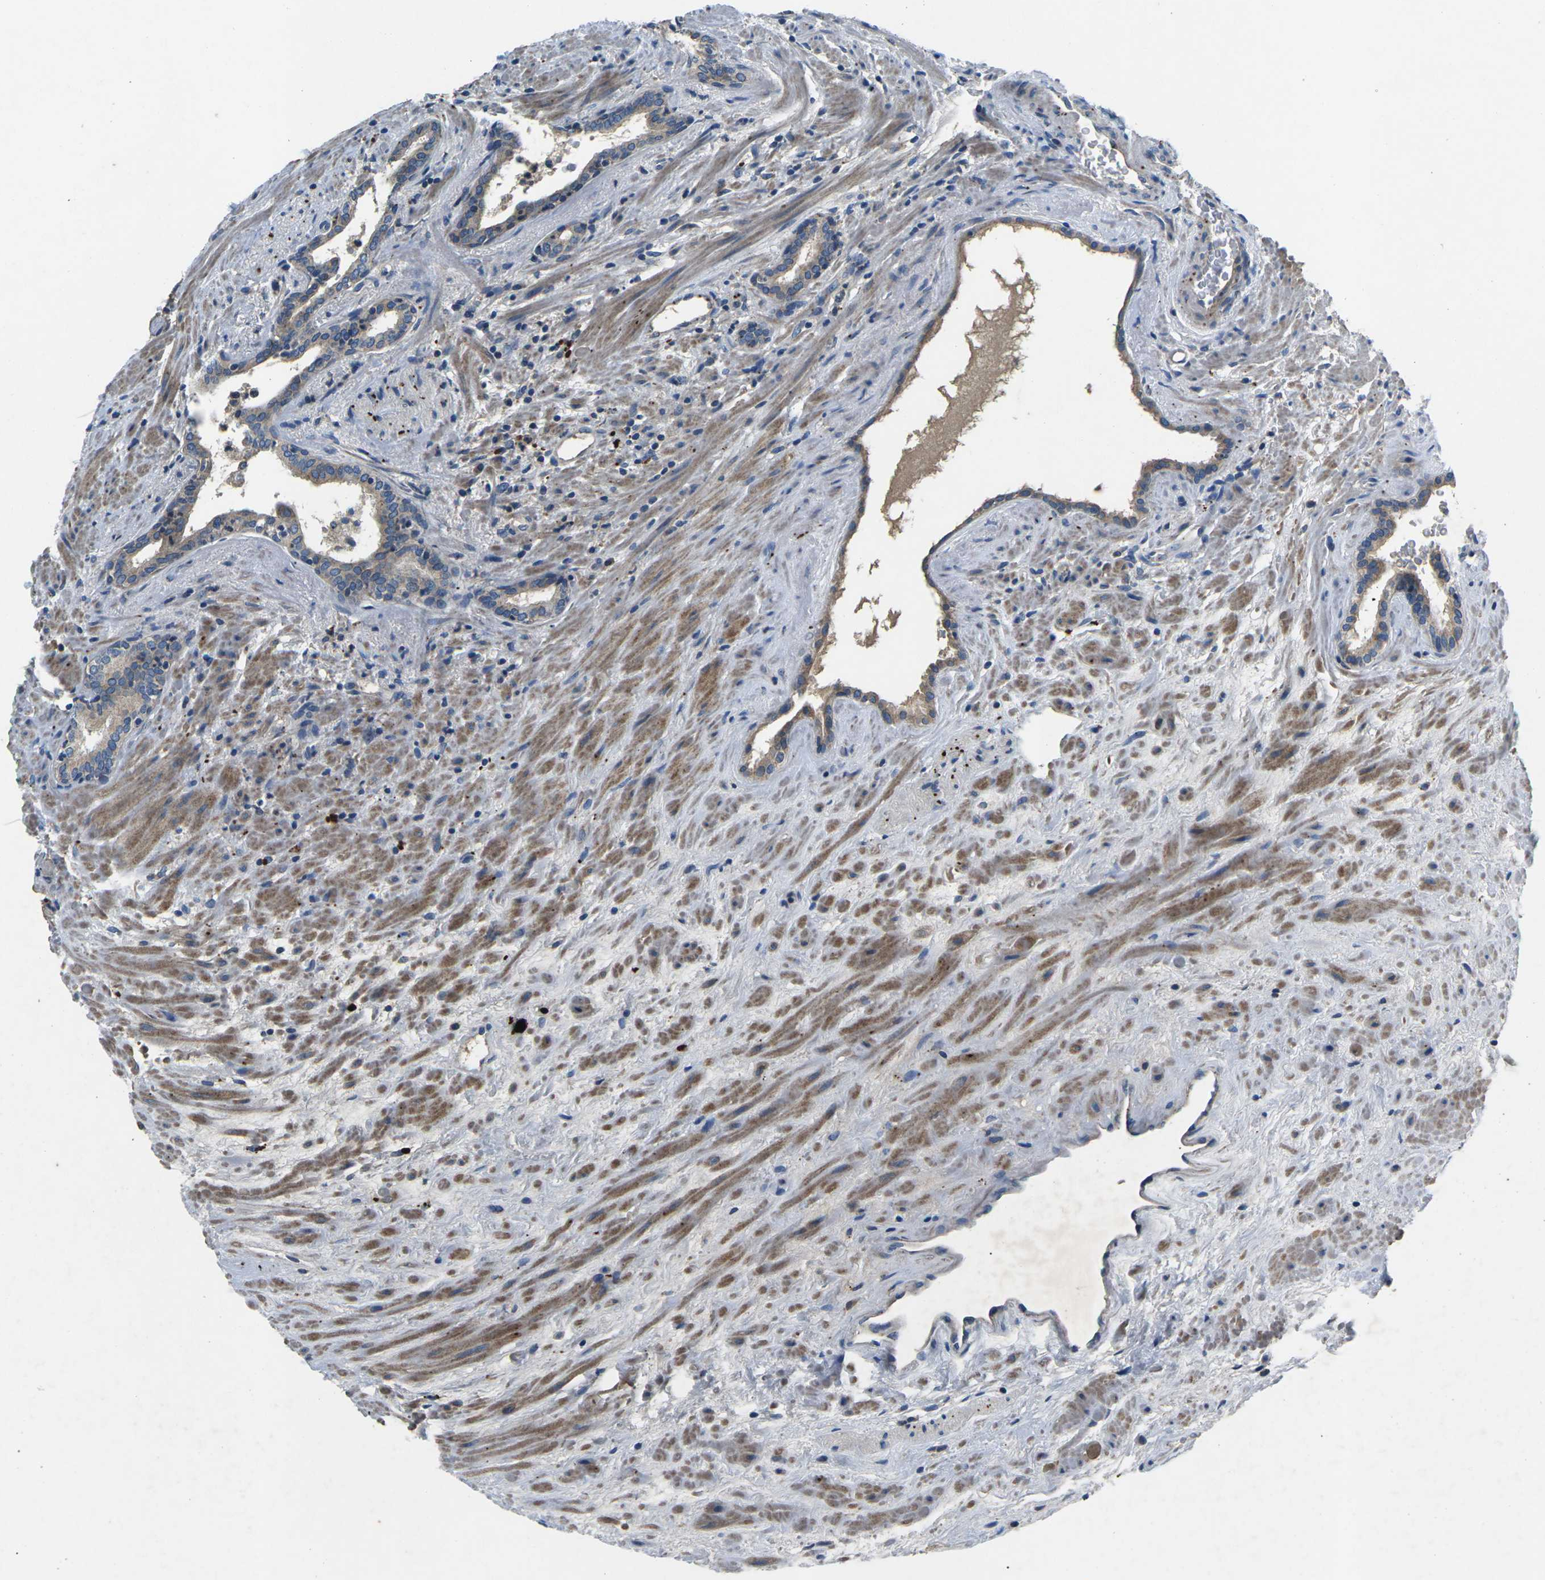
{"staining": {"intensity": "weak", "quantity": "25%-75%", "location": "cytoplasmic/membranous"}, "tissue": "prostate cancer", "cell_type": "Tumor cells", "image_type": "cancer", "snomed": [{"axis": "morphology", "description": "Adenocarcinoma, High grade"}, {"axis": "topography", "description": "Prostate"}], "caption": "About 25%-75% of tumor cells in human prostate cancer (high-grade adenocarcinoma) demonstrate weak cytoplasmic/membranous protein expression as visualized by brown immunohistochemical staining.", "gene": "PDCD6IP", "patient": {"sex": "male", "age": 71}}